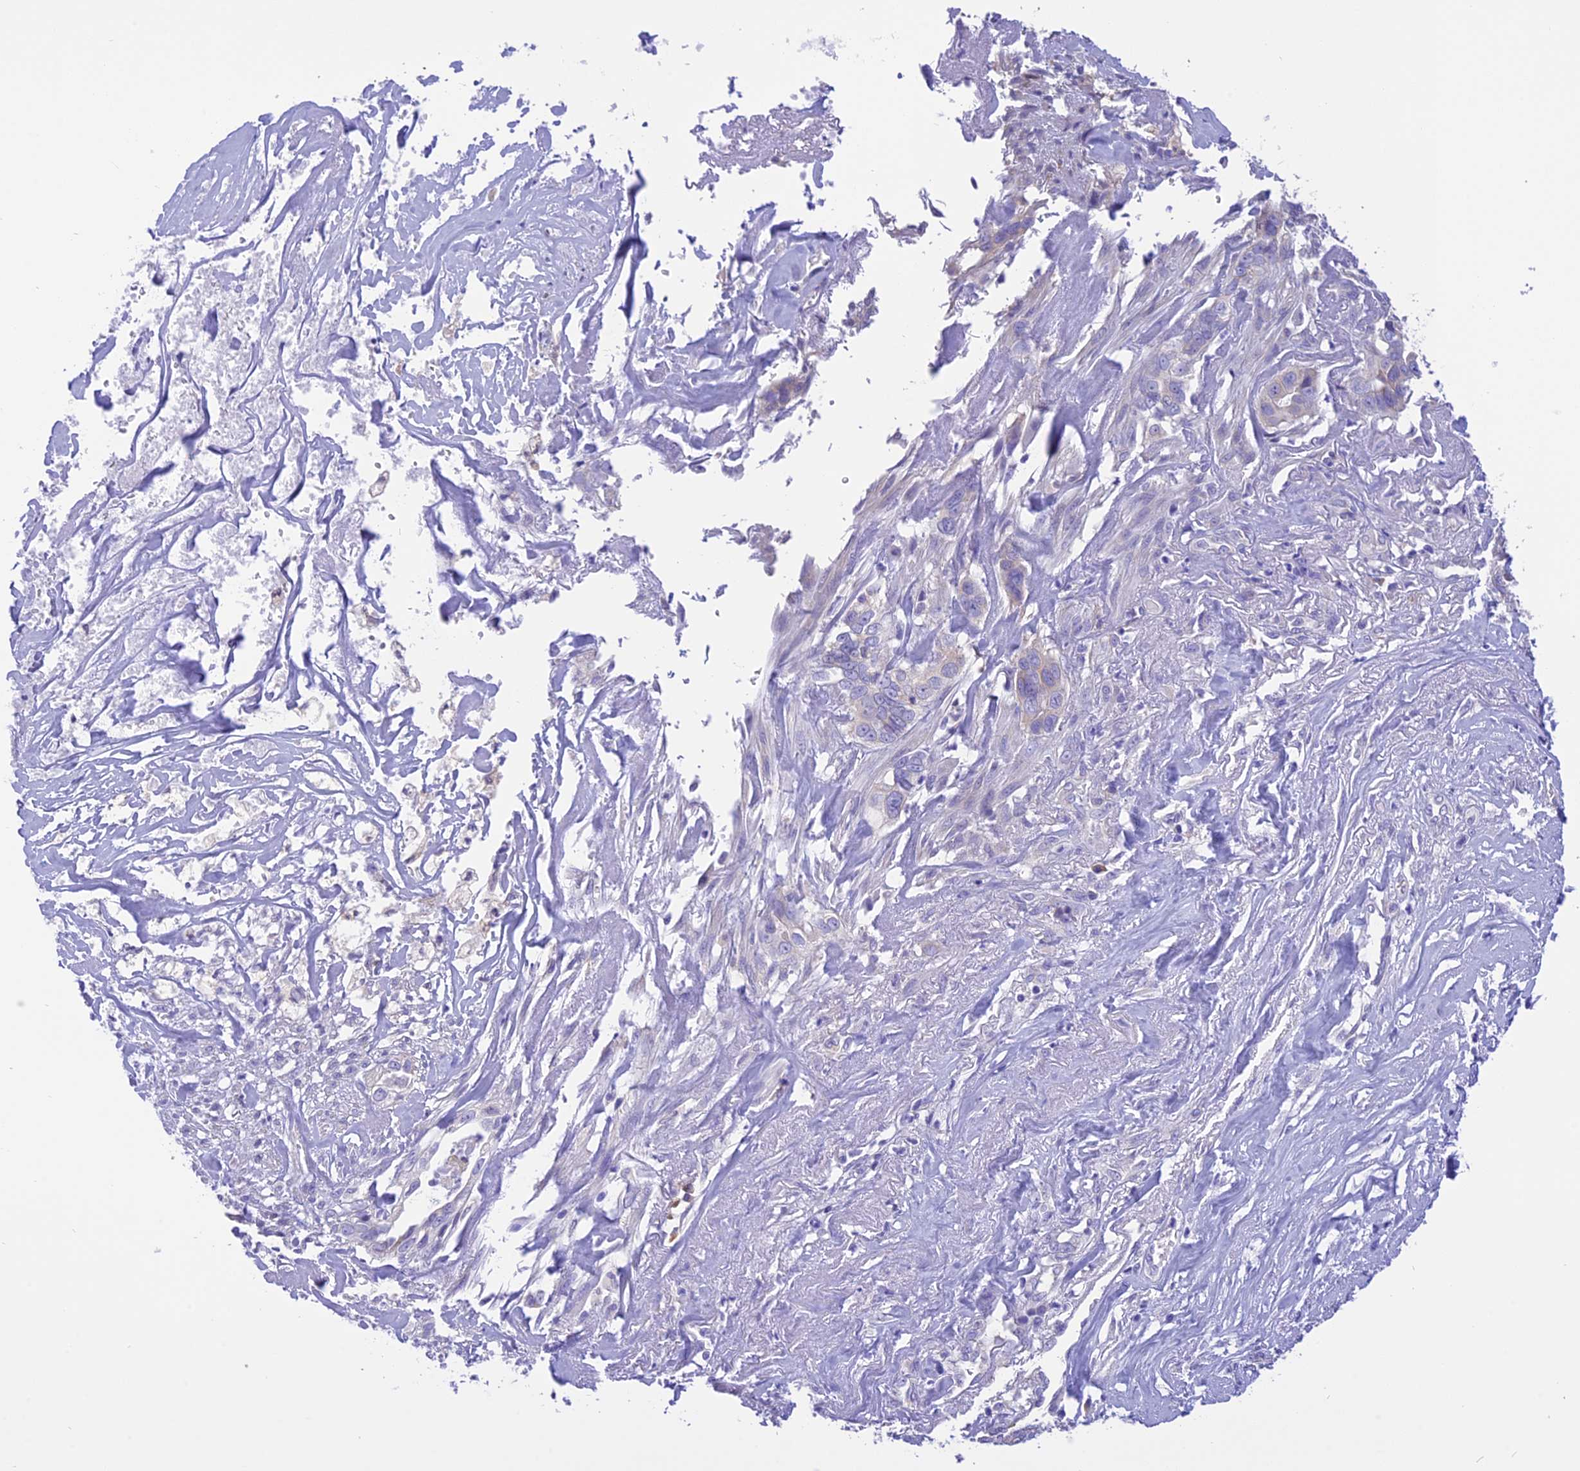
{"staining": {"intensity": "negative", "quantity": "none", "location": "none"}, "tissue": "liver cancer", "cell_type": "Tumor cells", "image_type": "cancer", "snomed": [{"axis": "morphology", "description": "Cholangiocarcinoma"}, {"axis": "topography", "description": "Liver"}], "caption": "High magnification brightfield microscopy of liver cancer (cholangiocarcinoma) stained with DAB (3,3'-diaminobenzidine) (brown) and counterstained with hematoxylin (blue): tumor cells show no significant positivity.", "gene": "DCAF16", "patient": {"sex": "female", "age": 79}}